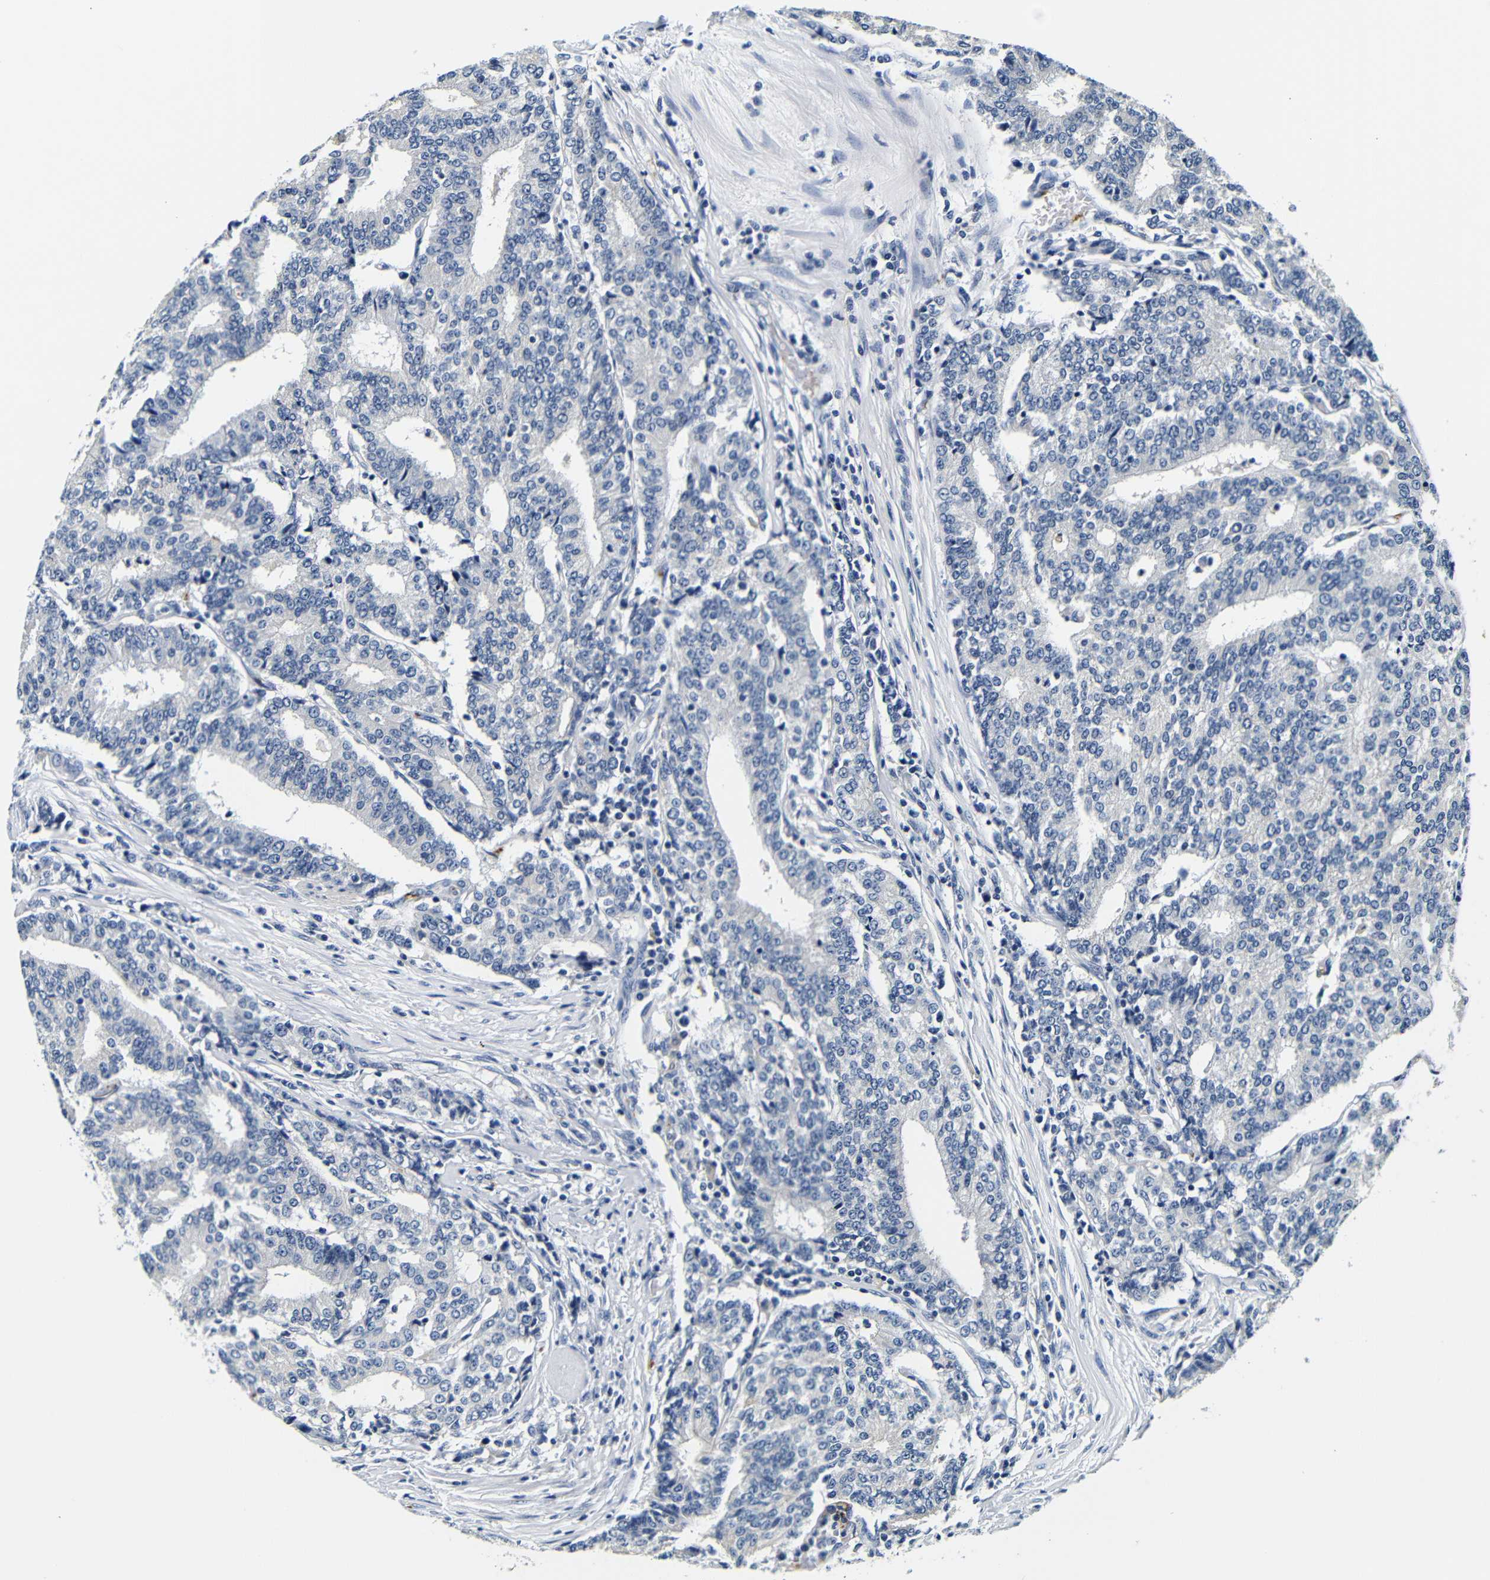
{"staining": {"intensity": "negative", "quantity": "none", "location": "none"}, "tissue": "prostate cancer", "cell_type": "Tumor cells", "image_type": "cancer", "snomed": [{"axis": "morphology", "description": "Normal tissue, NOS"}, {"axis": "morphology", "description": "Adenocarcinoma, High grade"}, {"axis": "topography", "description": "Prostate"}, {"axis": "topography", "description": "Seminal veicle"}], "caption": "A histopathology image of prostate cancer (high-grade adenocarcinoma) stained for a protein exhibits no brown staining in tumor cells.", "gene": "GP1BA", "patient": {"sex": "male", "age": 55}}